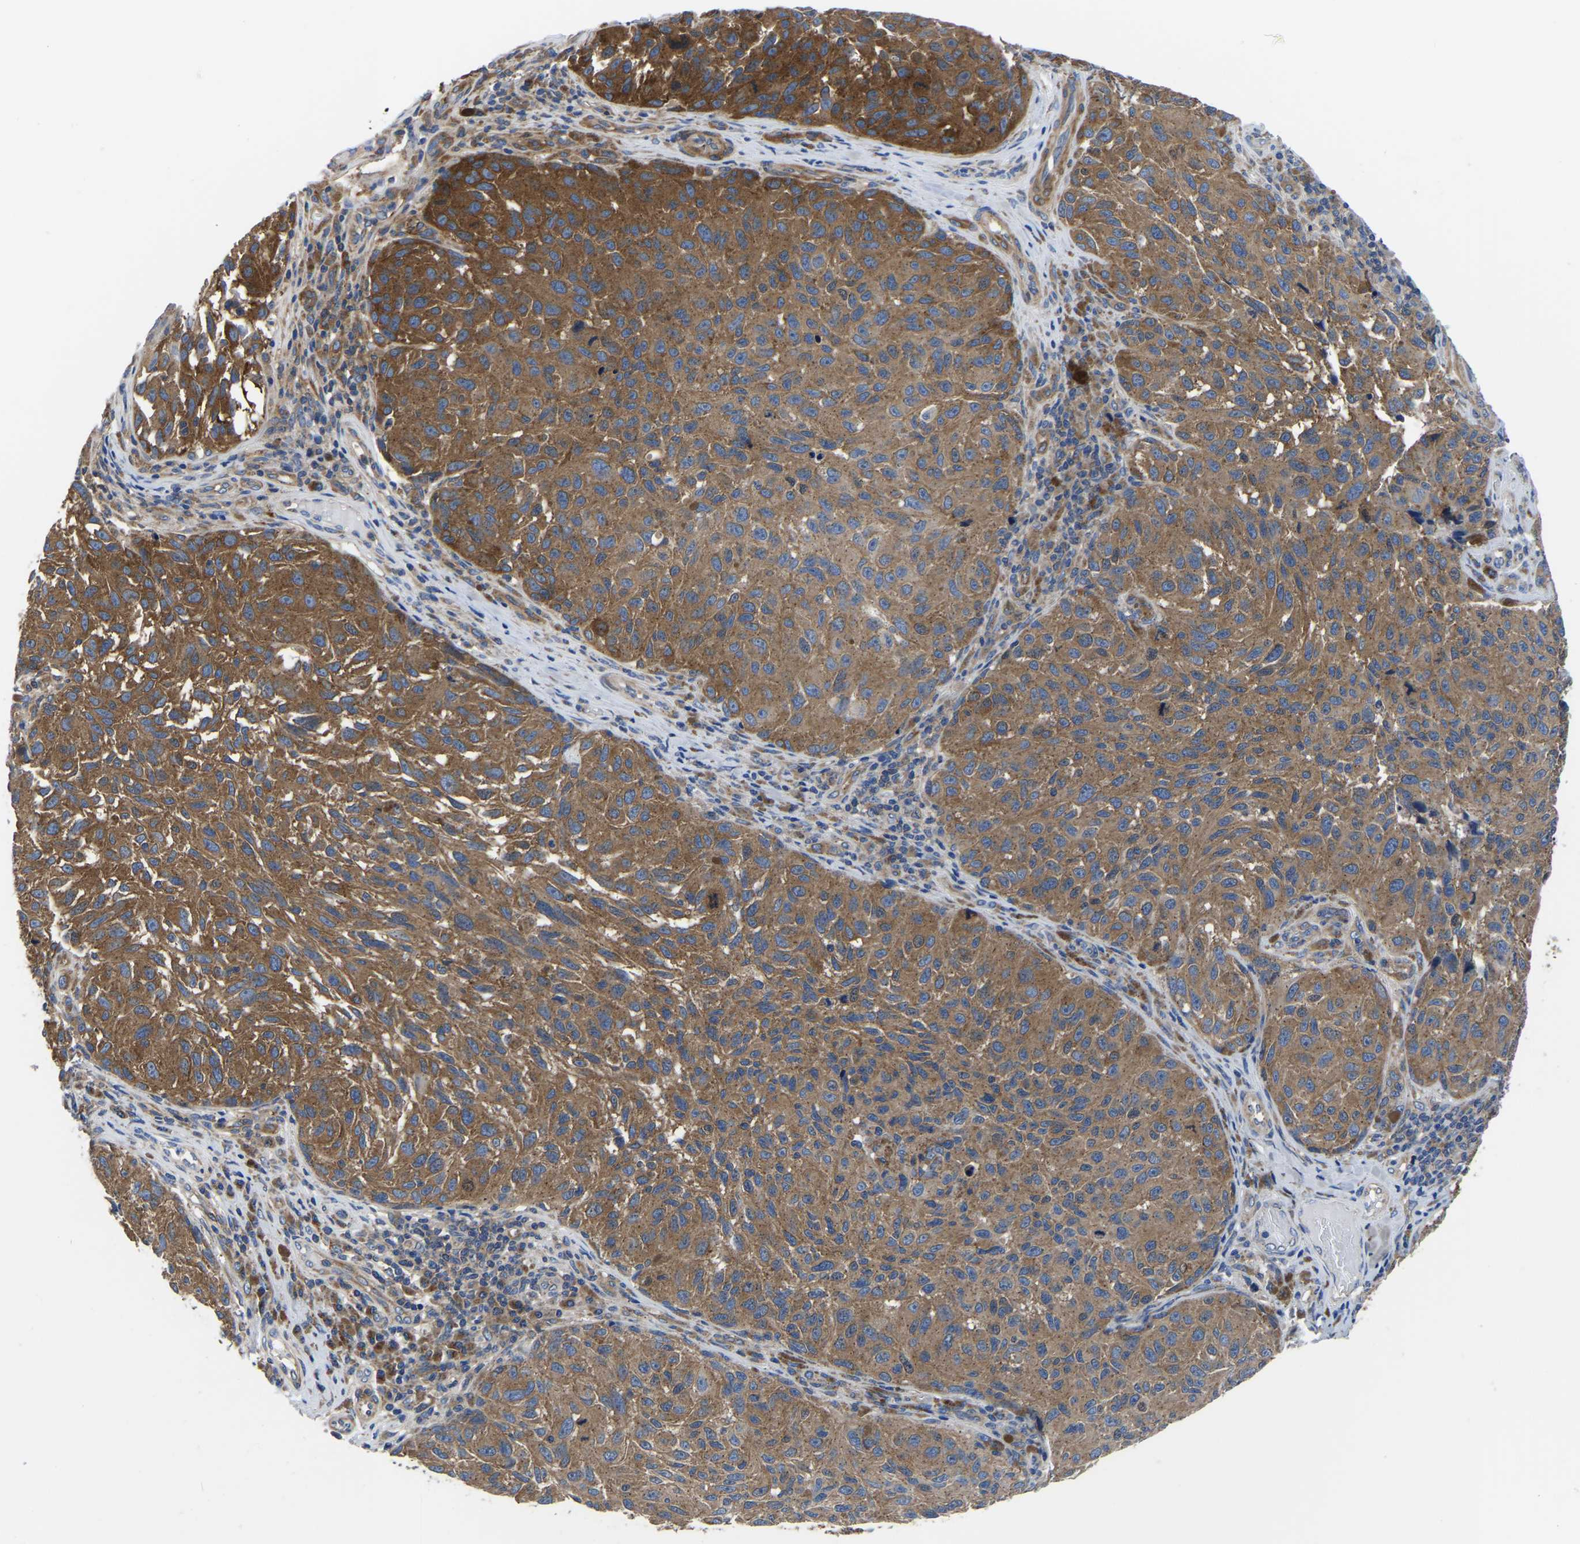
{"staining": {"intensity": "moderate", "quantity": ">75%", "location": "cytoplasmic/membranous"}, "tissue": "melanoma", "cell_type": "Tumor cells", "image_type": "cancer", "snomed": [{"axis": "morphology", "description": "Malignant melanoma, NOS"}, {"axis": "topography", "description": "Skin"}], "caption": "Immunohistochemistry micrograph of neoplastic tissue: human melanoma stained using immunohistochemistry (IHC) displays medium levels of moderate protein expression localized specifically in the cytoplasmic/membranous of tumor cells, appearing as a cytoplasmic/membranous brown color.", "gene": "TFG", "patient": {"sex": "female", "age": 73}}